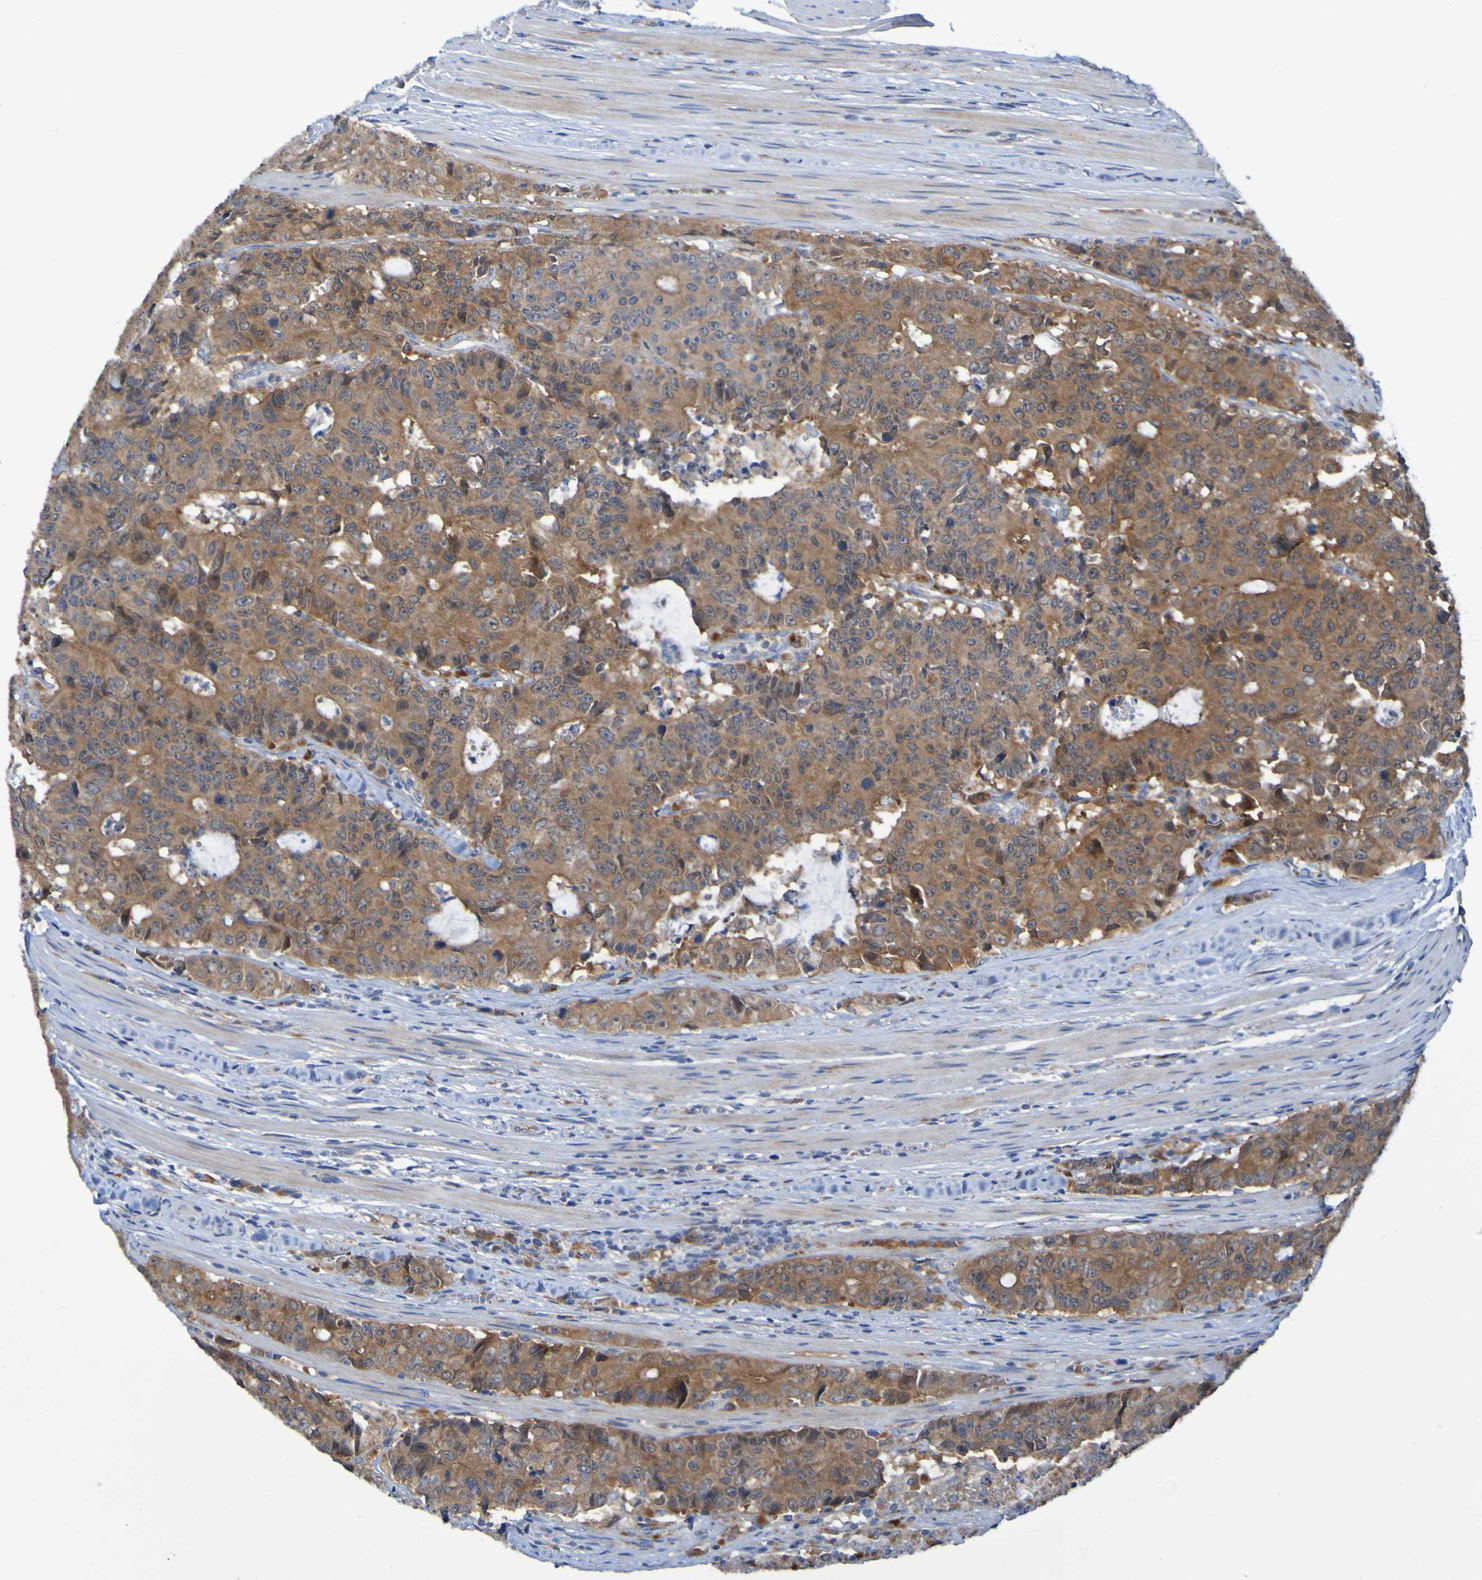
{"staining": {"intensity": "moderate", "quantity": ">75%", "location": "cytoplasmic/membranous"}, "tissue": "colorectal cancer", "cell_type": "Tumor cells", "image_type": "cancer", "snomed": [{"axis": "morphology", "description": "Adenocarcinoma, NOS"}, {"axis": "topography", "description": "Colon"}], "caption": "Colorectal cancer stained for a protein demonstrates moderate cytoplasmic/membranous positivity in tumor cells. The staining was performed using DAB, with brown indicating positive protein expression. Nuclei are stained blue with hematoxylin.", "gene": "ARHGEF16", "patient": {"sex": "female", "age": 86}}